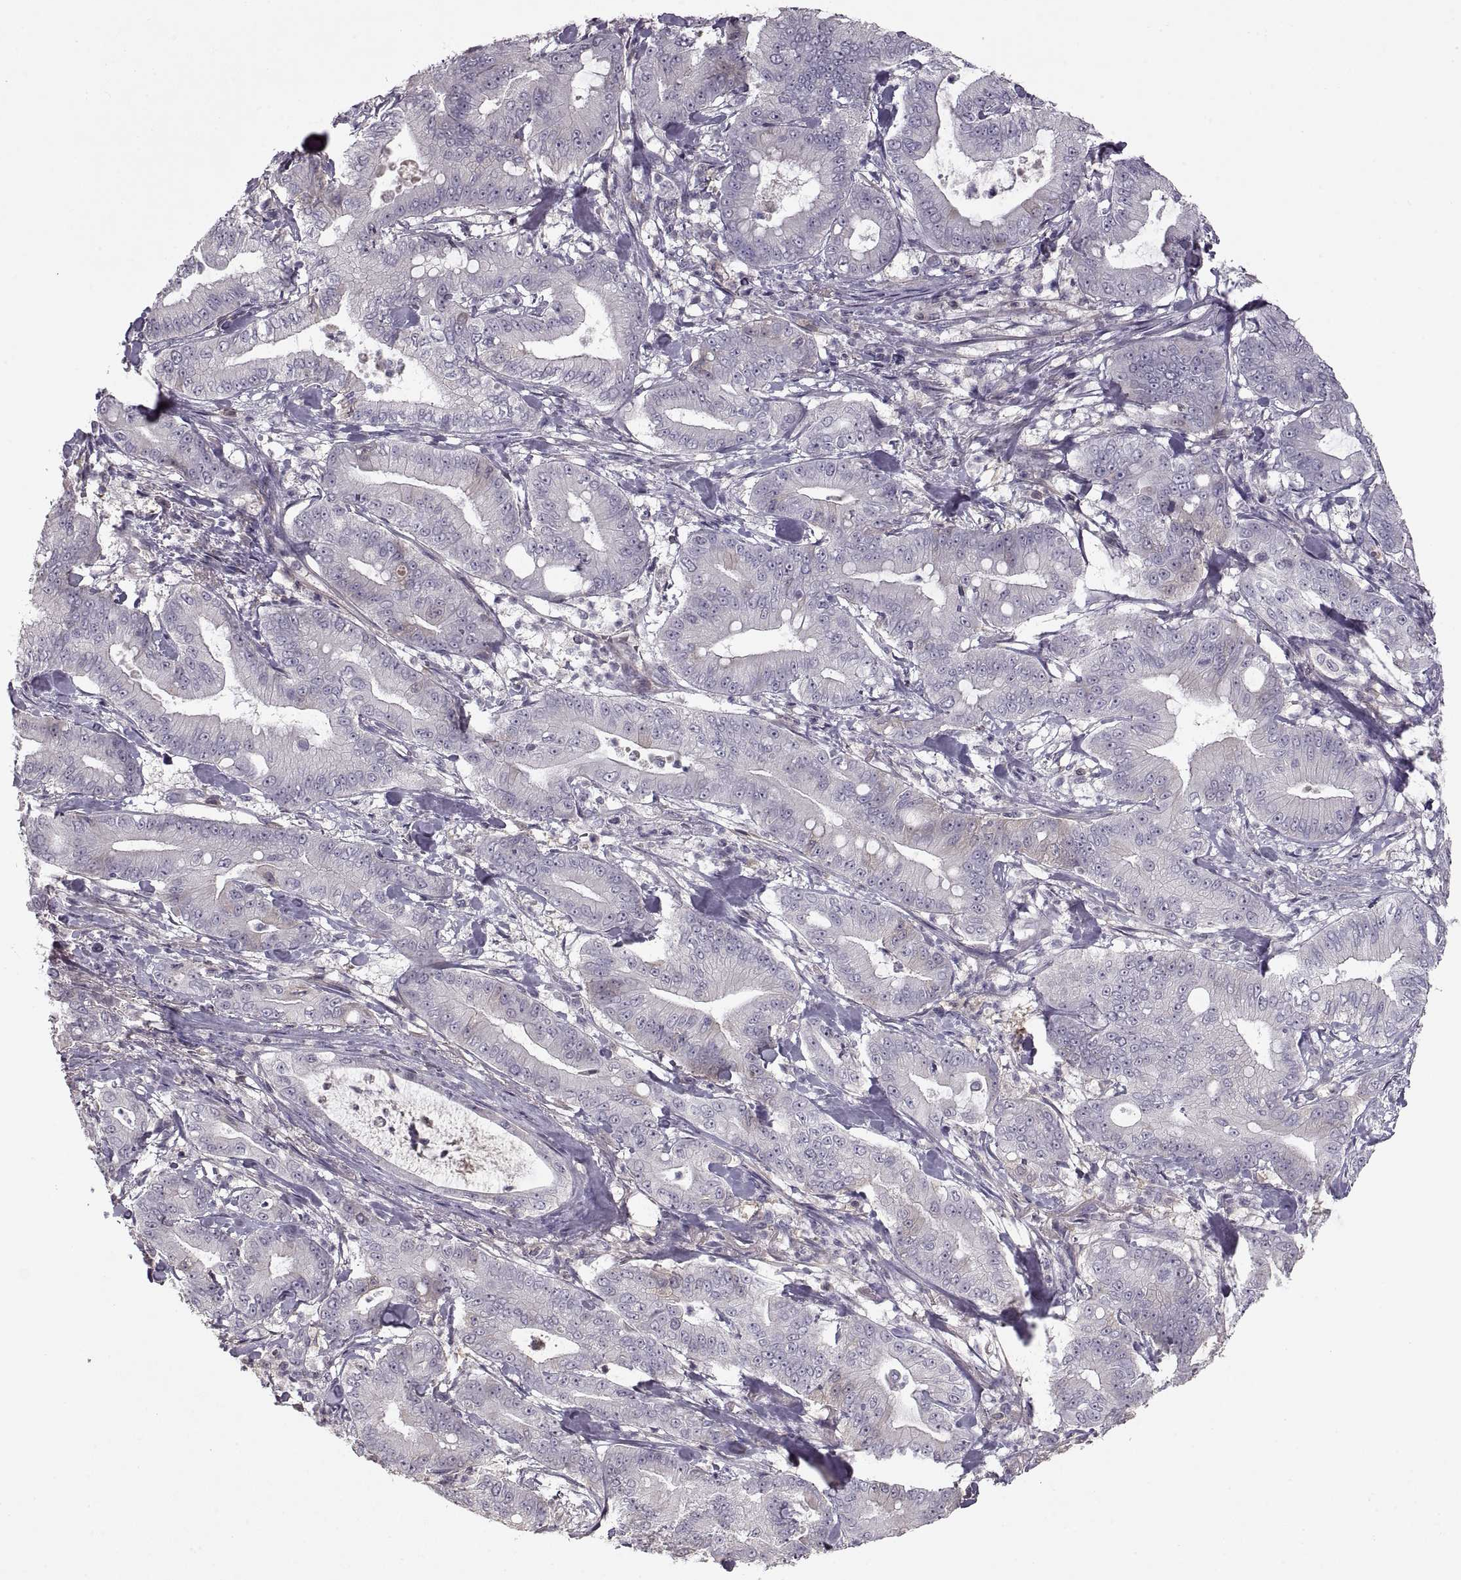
{"staining": {"intensity": "negative", "quantity": "none", "location": "none"}, "tissue": "pancreatic cancer", "cell_type": "Tumor cells", "image_type": "cancer", "snomed": [{"axis": "morphology", "description": "Adenocarcinoma, NOS"}, {"axis": "topography", "description": "Pancreas"}], "caption": "The micrograph shows no significant positivity in tumor cells of pancreatic cancer. (DAB (3,3'-diaminobenzidine) immunohistochemistry (IHC), high magnification).", "gene": "ADAM11", "patient": {"sex": "male", "age": 71}}